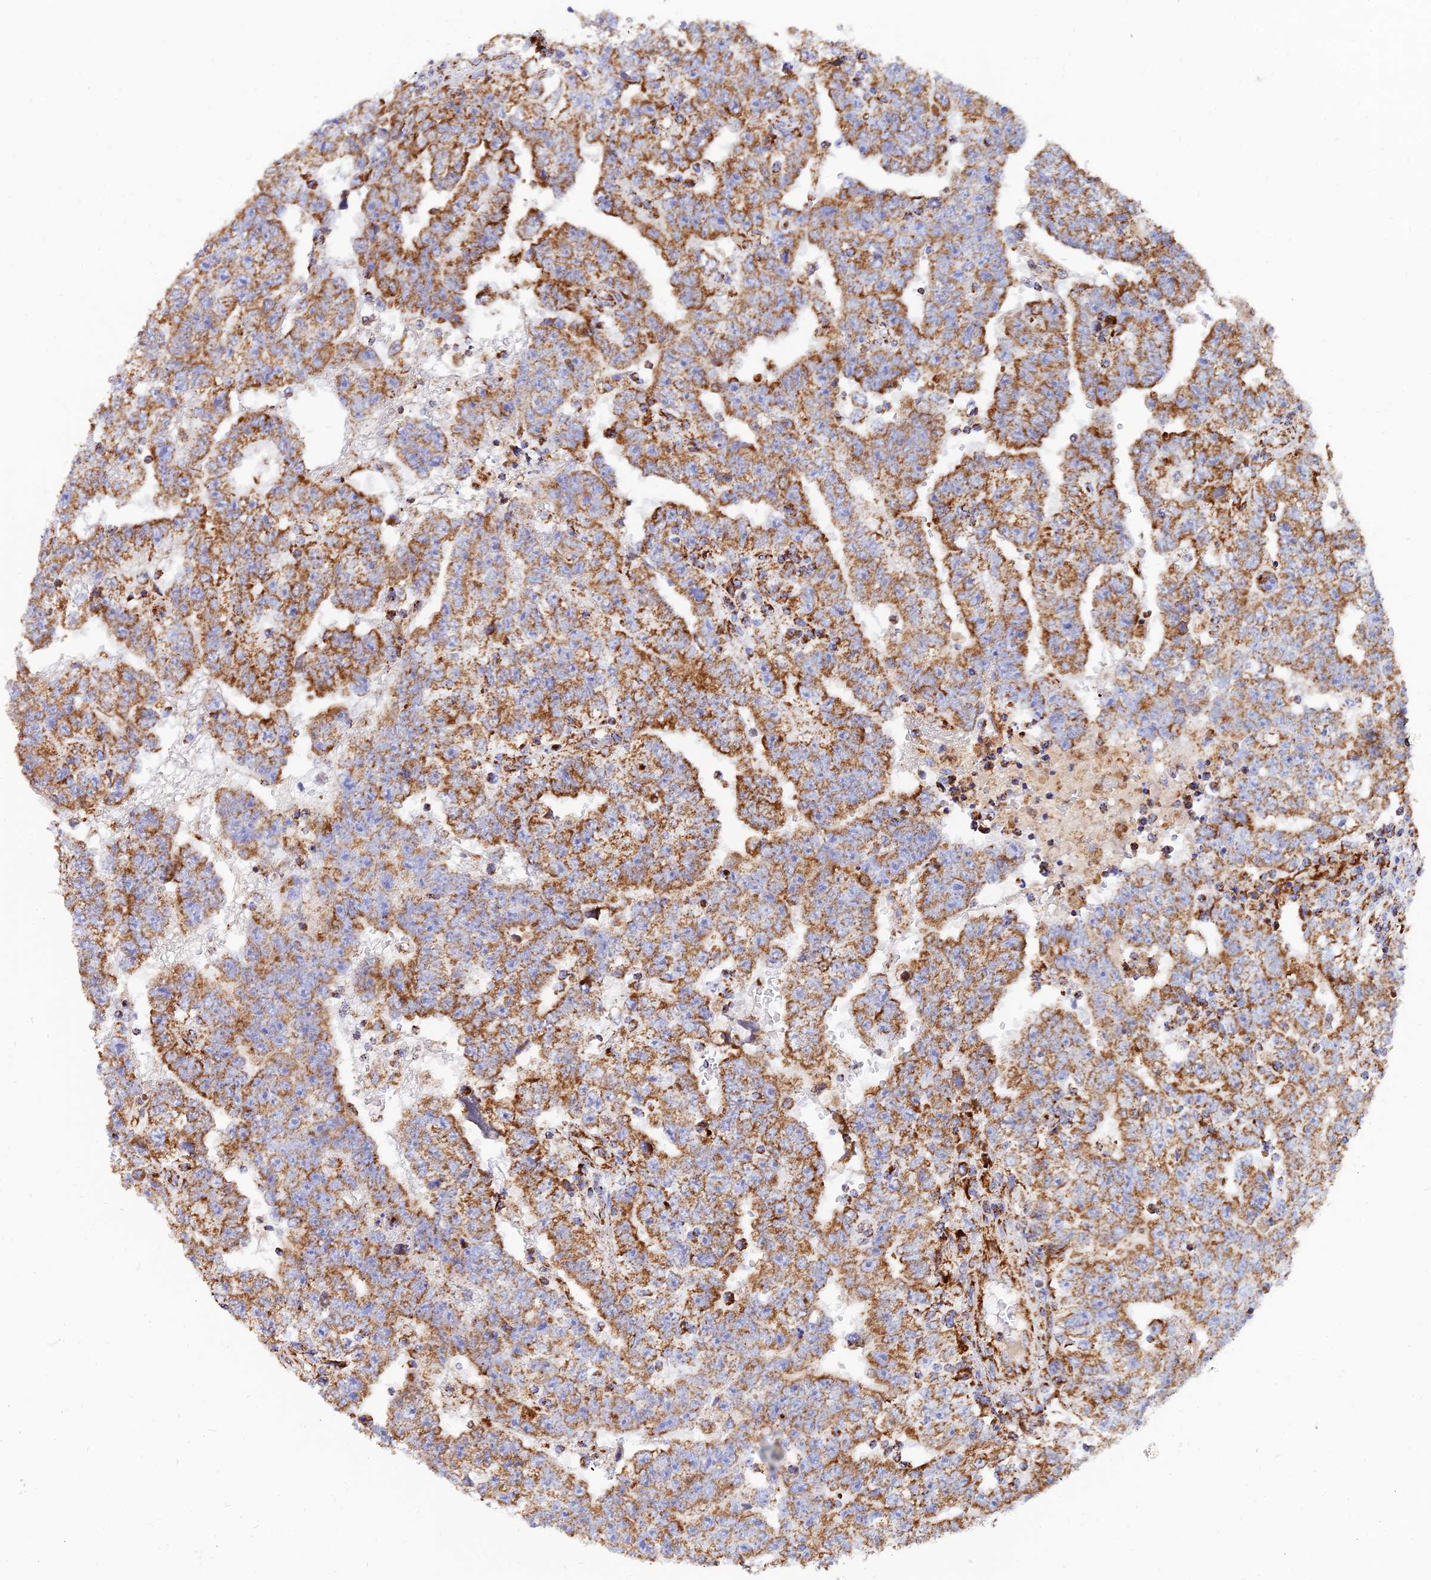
{"staining": {"intensity": "moderate", "quantity": ">75%", "location": "cytoplasmic/membranous"}, "tissue": "testis cancer", "cell_type": "Tumor cells", "image_type": "cancer", "snomed": [{"axis": "morphology", "description": "Carcinoma, Embryonal, NOS"}, {"axis": "topography", "description": "Testis"}], "caption": "There is medium levels of moderate cytoplasmic/membranous positivity in tumor cells of testis cancer, as demonstrated by immunohistochemical staining (brown color).", "gene": "NDUFB6", "patient": {"sex": "male", "age": 25}}